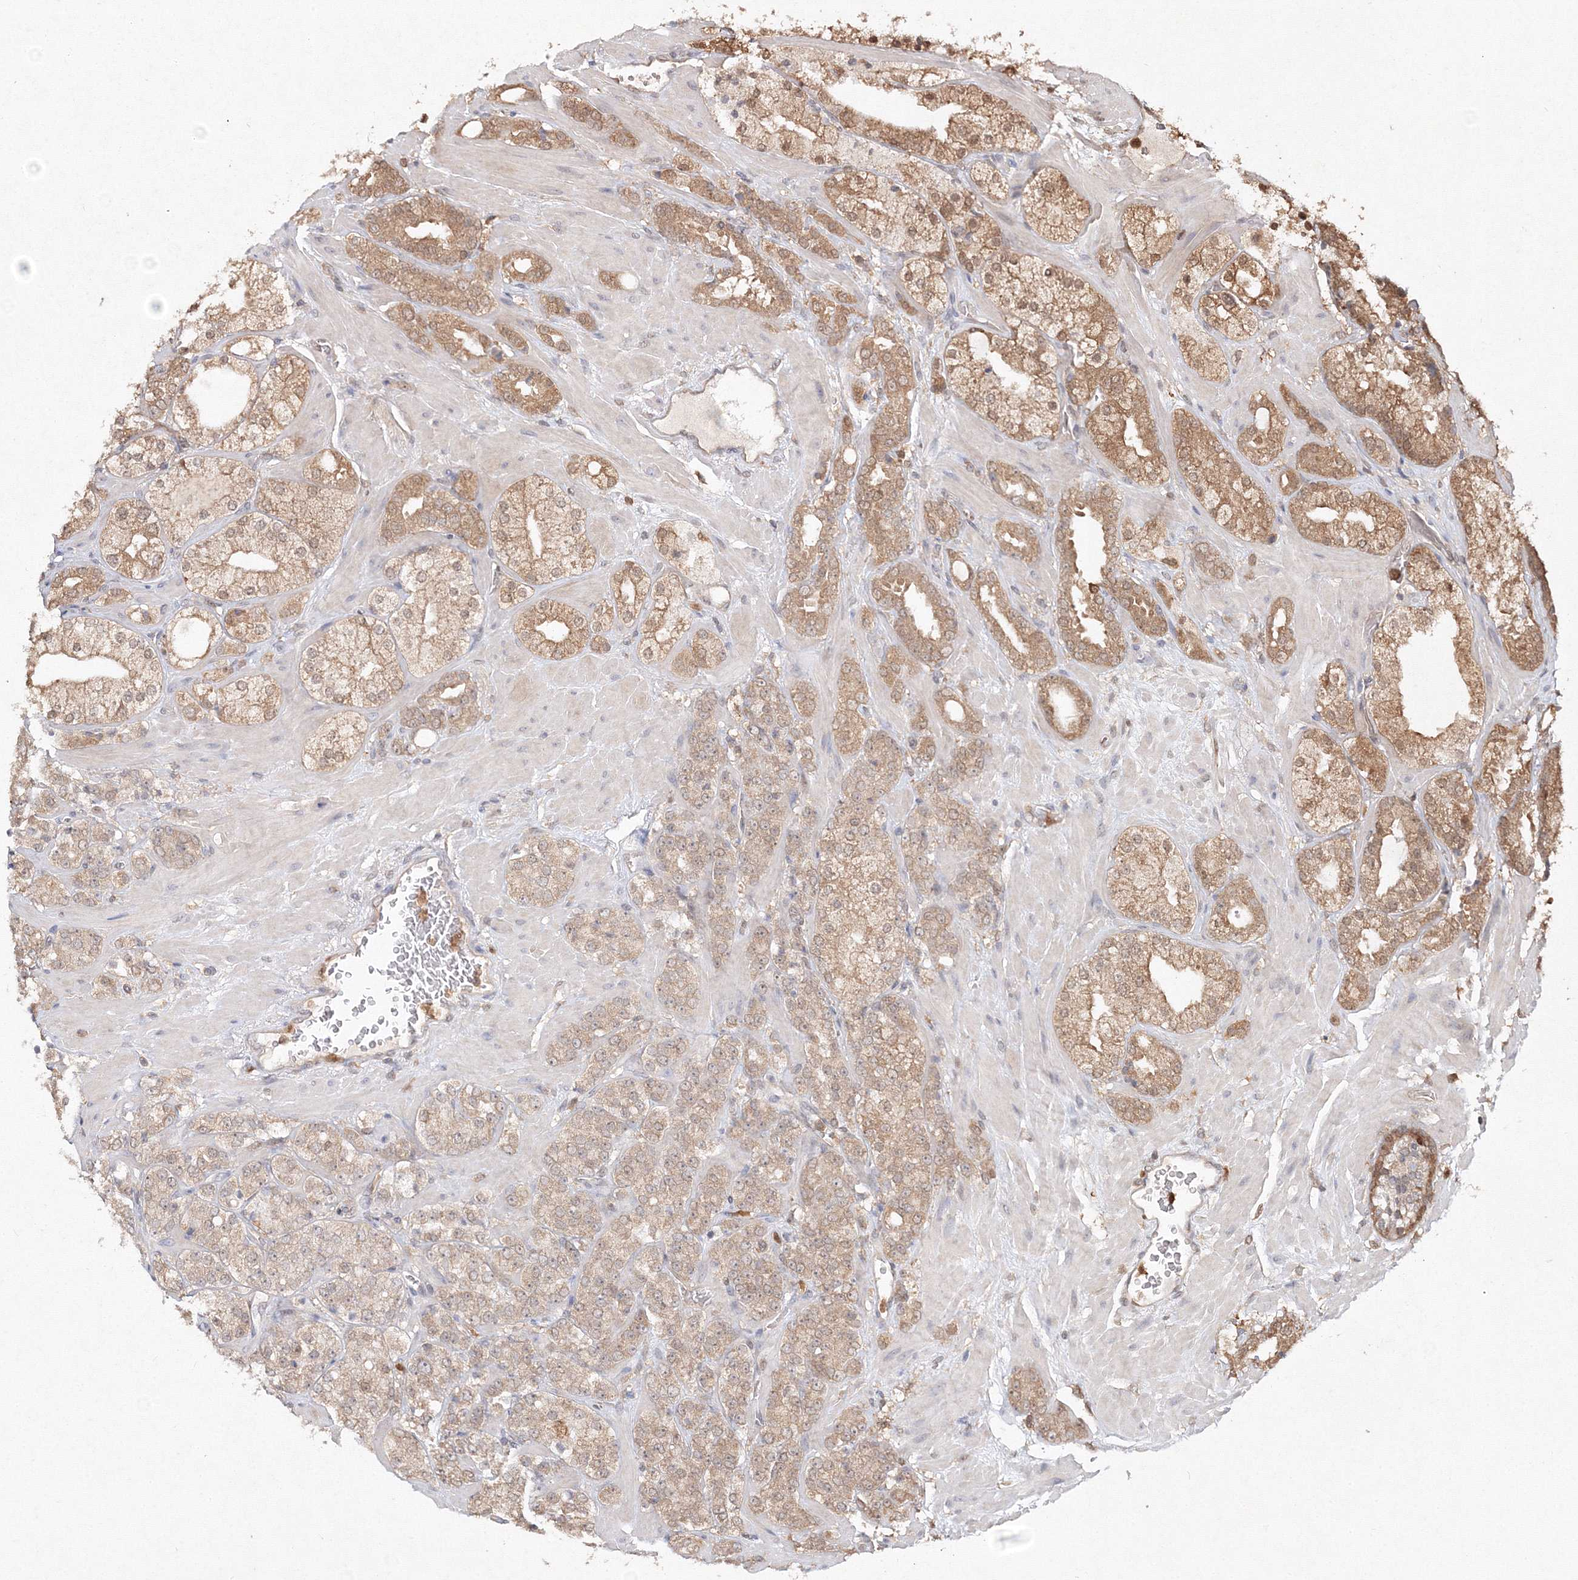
{"staining": {"intensity": "moderate", "quantity": "25%-75%", "location": "cytoplasmic/membranous"}, "tissue": "prostate cancer", "cell_type": "Tumor cells", "image_type": "cancer", "snomed": [{"axis": "morphology", "description": "Adenocarcinoma, High grade"}, {"axis": "topography", "description": "Prostate"}], "caption": "IHC (DAB (3,3'-diaminobenzidine)) staining of human prostate adenocarcinoma (high-grade) exhibits moderate cytoplasmic/membranous protein positivity in about 25%-75% of tumor cells. (DAB IHC with brightfield microscopy, high magnification).", "gene": "S100A11", "patient": {"sex": "male", "age": 64}}